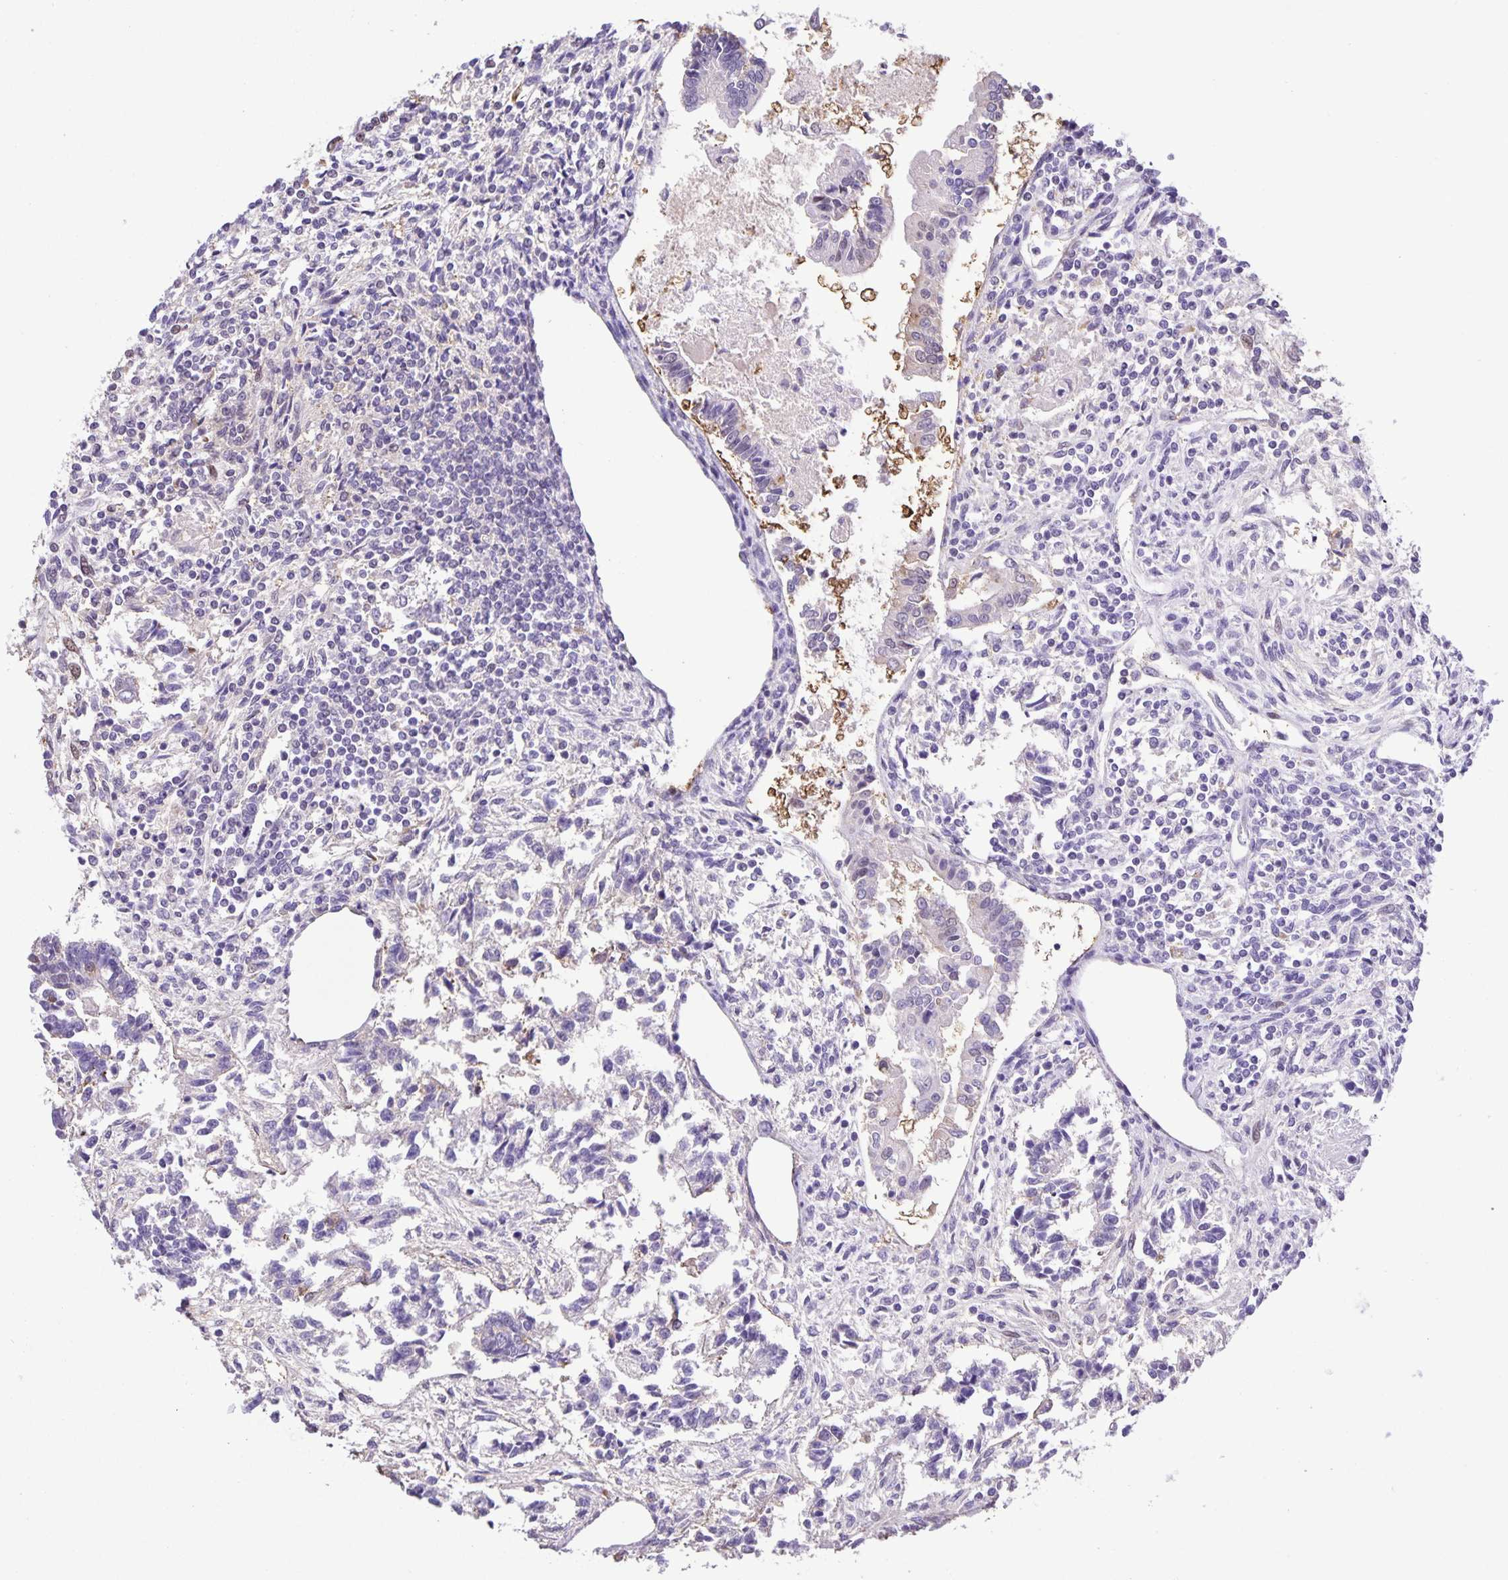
{"staining": {"intensity": "negative", "quantity": "none", "location": "none"}, "tissue": "testis cancer", "cell_type": "Tumor cells", "image_type": "cancer", "snomed": [{"axis": "morphology", "description": "Carcinoma, Embryonal, NOS"}, {"axis": "topography", "description": "Testis"}], "caption": "DAB (3,3'-diaminobenzidine) immunohistochemical staining of human testis cancer (embryonal carcinoma) exhibits no significant expression in tumor cells.", "gene": "ONECUT2", "patient": {"sex": "male", "age": 37}}